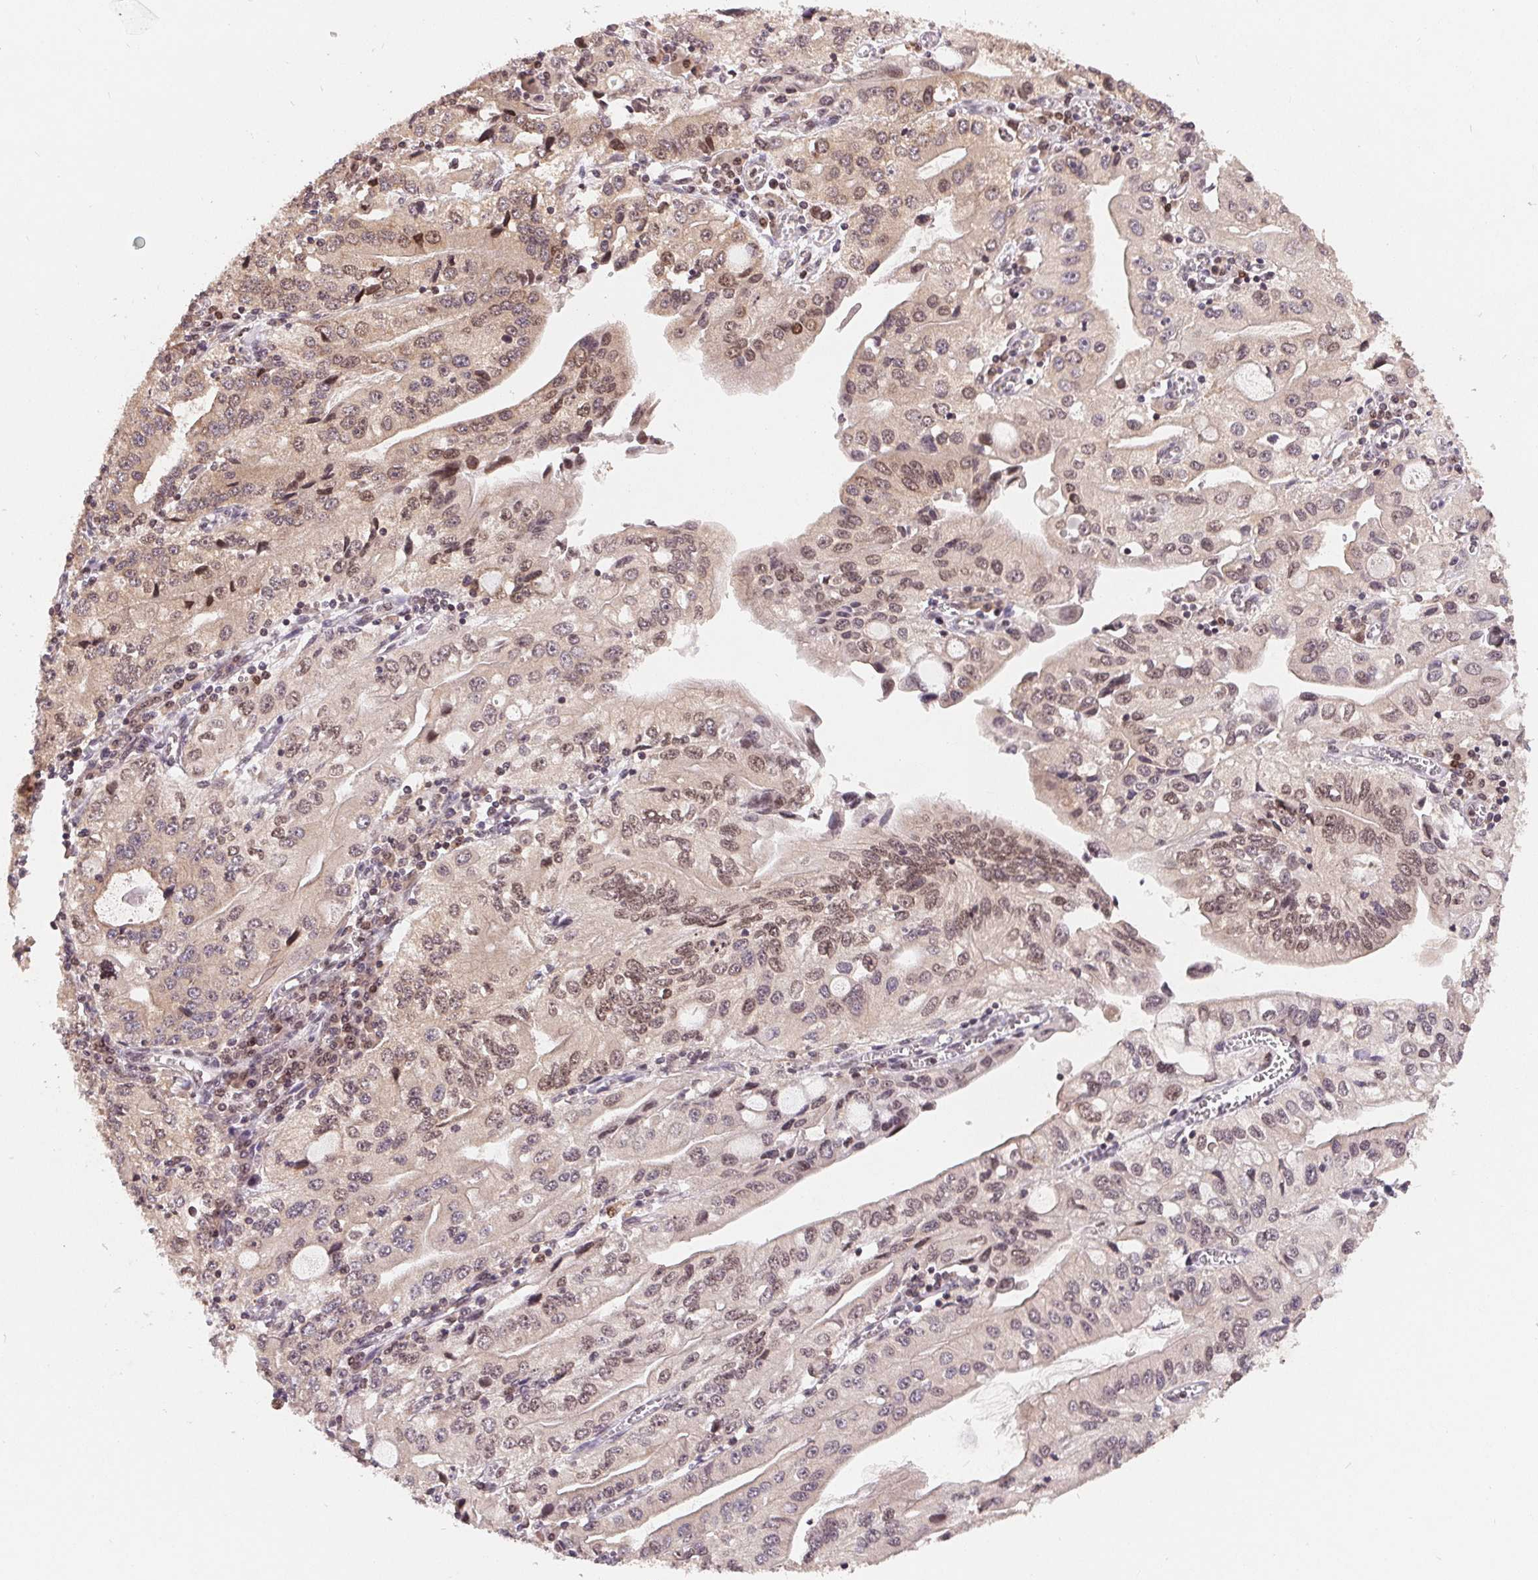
{"staining": {"intensity": "weak", "quantity": "<25%", "location": "nuclear"}, "tissue": "stomach cancer", "cell_type": "Tumor cells", "image_type": "cancer", "snomed": [{"axis": "morphology", "description": "Adenocarcinoma, NOS"}, {"axis": "topography", "description": "Stomach, lower"}], "caption": "A high-resolution photomicrograph shows immunohistochemistry staining of stomach adenocarcinoma, which demonstrates no significant positivity in tumor cells.", "gene": "HMGN3", "patient": {"sex": "female", "age": 72}}